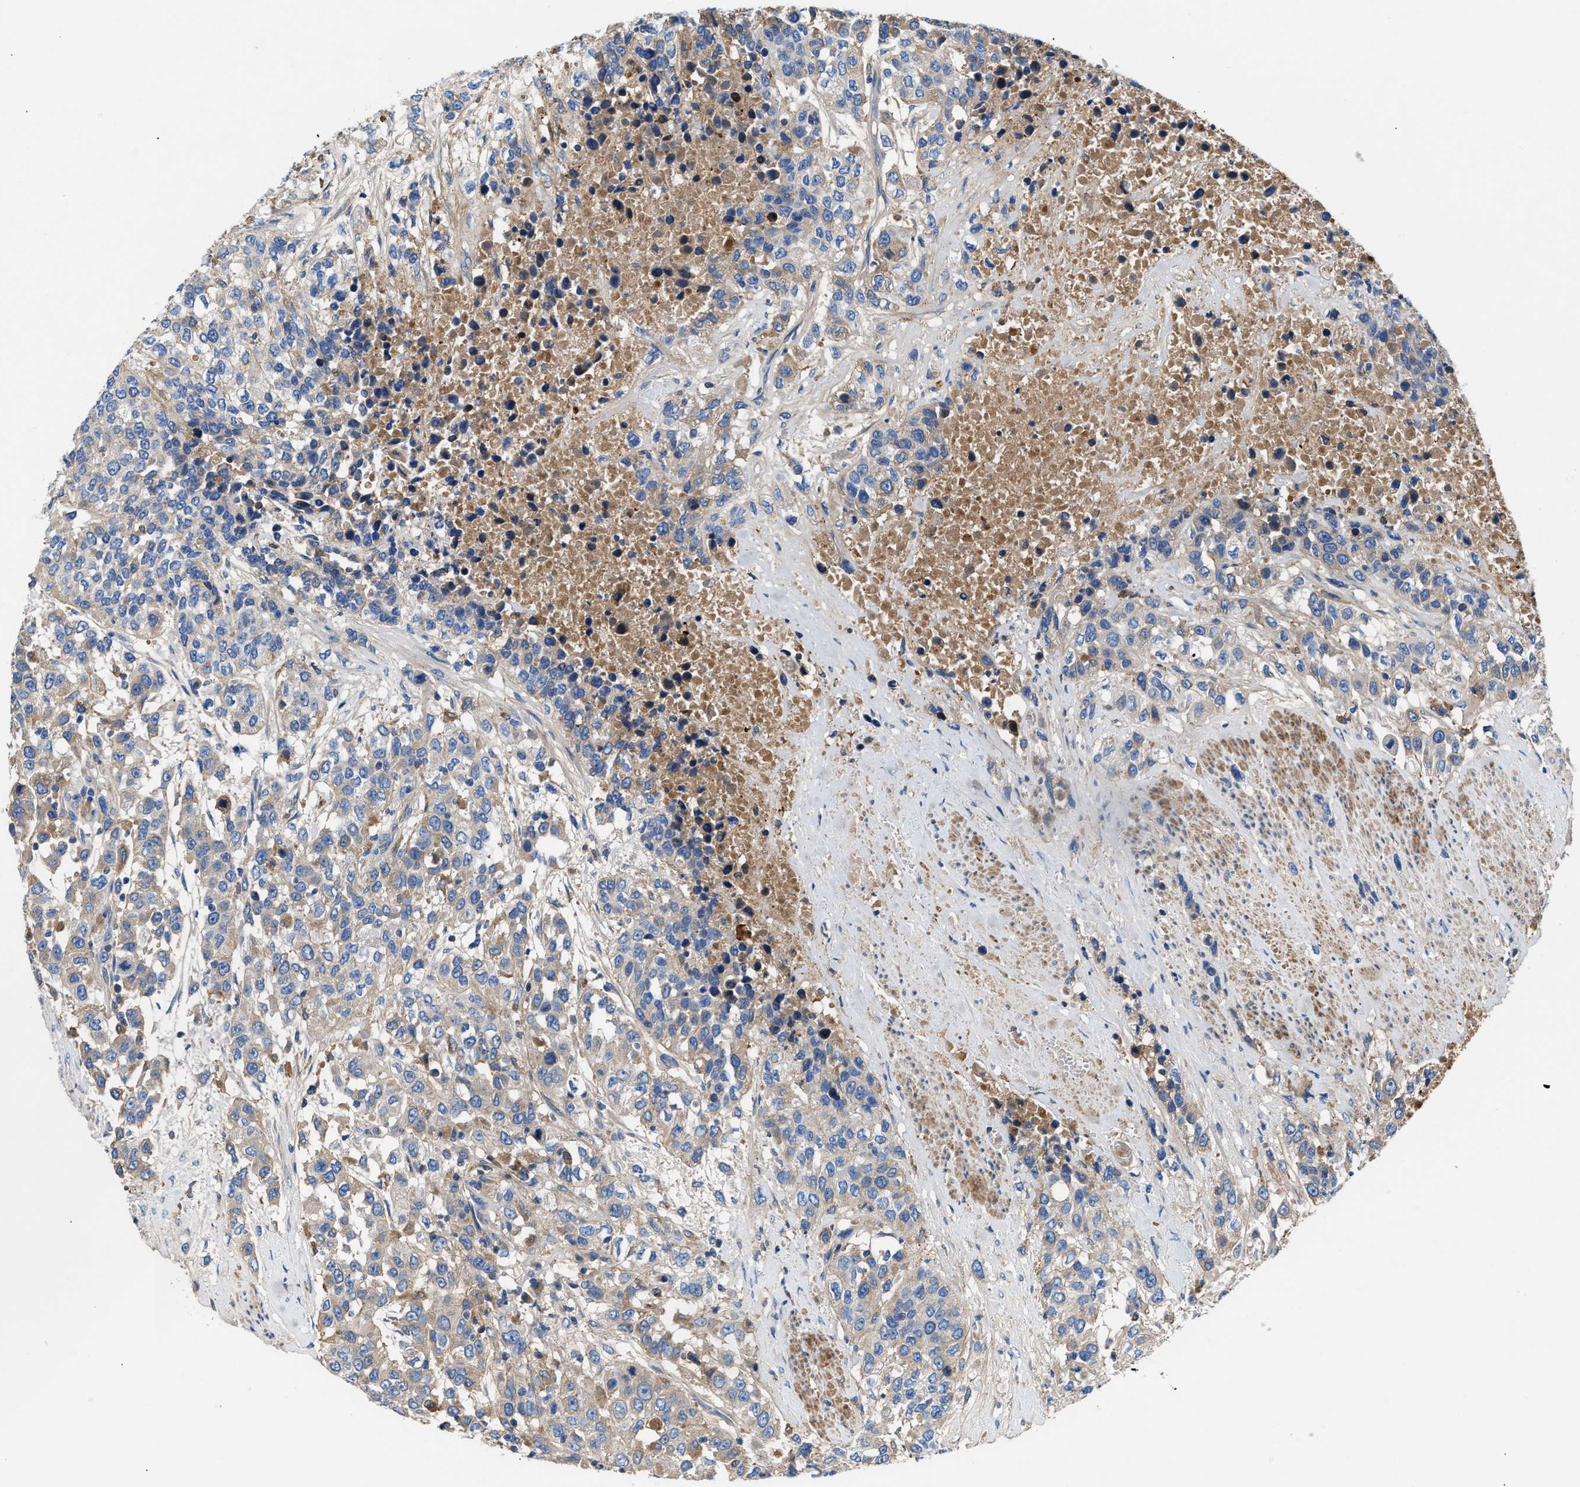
{"staining": {"intensity": "negative", "quantity": "none", "location": "none"}, "tissue": "urothelial cancer", "cell_type": "Tumor cells", "image_type": "cancer", "snomed": [{"axis": "morphology", "description": "Urothelial carcinoma, High grade"}, {"axis": "topography", "description": "Urinary bladder"}], "caption": "Immunohistochemistry photomicrograph of urothelial carcinoma (high-grade) stained for a protein (brown), which displays no staining in tumor cells. (IHC, brightfield microscopy, high magnification).", "gene": "CCDC171", "patient": {"sex": "female", "age": 80}}